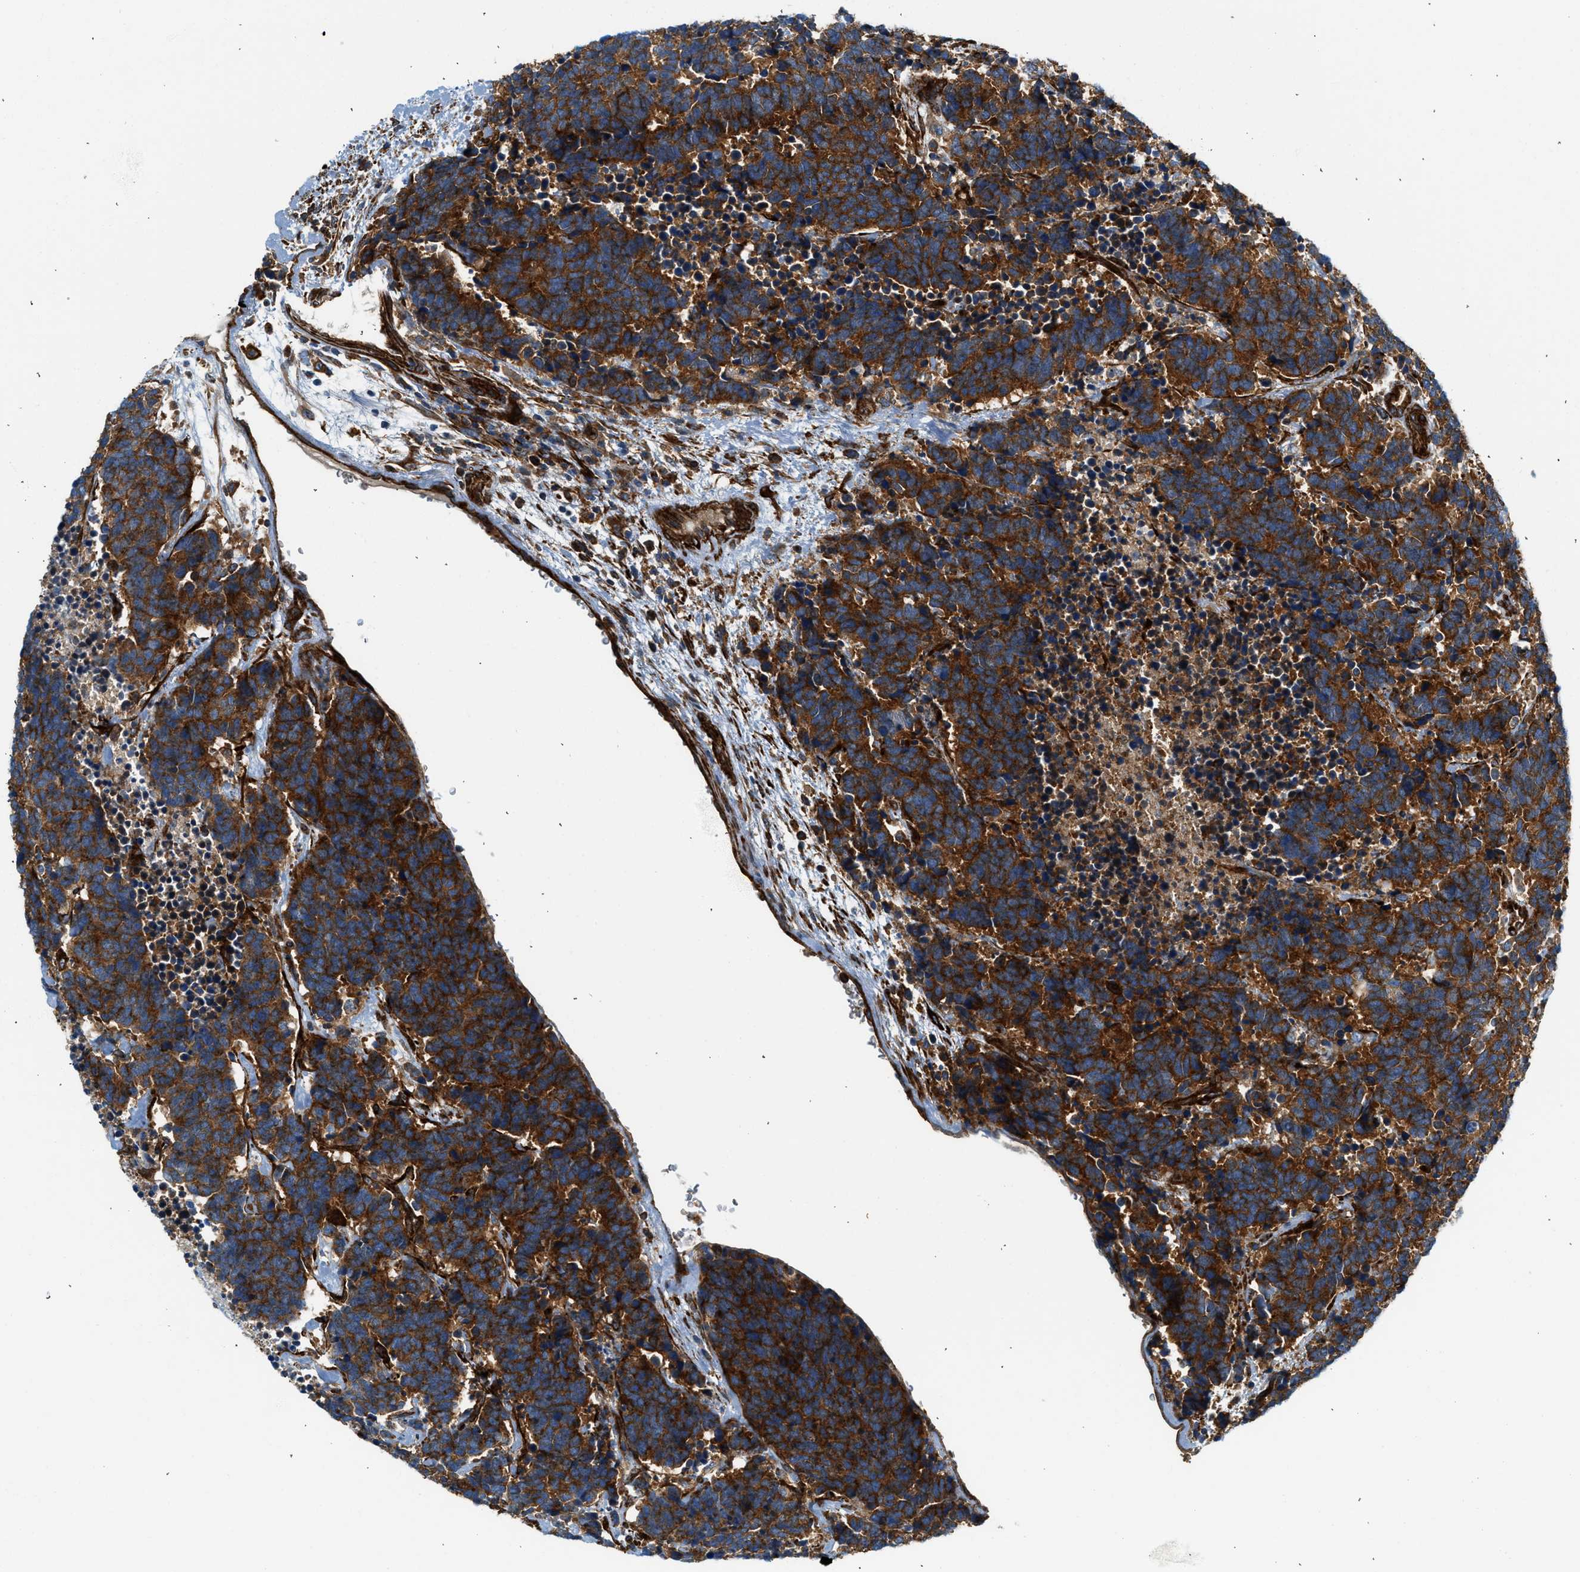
{"staining": {"intensity": "strong", "quantity": ">75%", "location": "cytoplasmic/membranous"}, "tissue": "carcinoid", "cell_type": "Tumor cells", "image_type": "cancer", "snomed": [{"axis": "morphology", "description": "Carcinoma, NOS"}, {"axis": "morphology", "description": "Carcinoid, malignant, NOS"}, {"axis": "topography", "description": "Urinary bladder"}], "caption": "Immunohistochemical staining of human carcinoma reveals strong cytoplasmic/membranous protein positivity in approximately >75% of tumor cells.", "gene": "HIP1", "patient": {"sex": "male", "age": 57}}